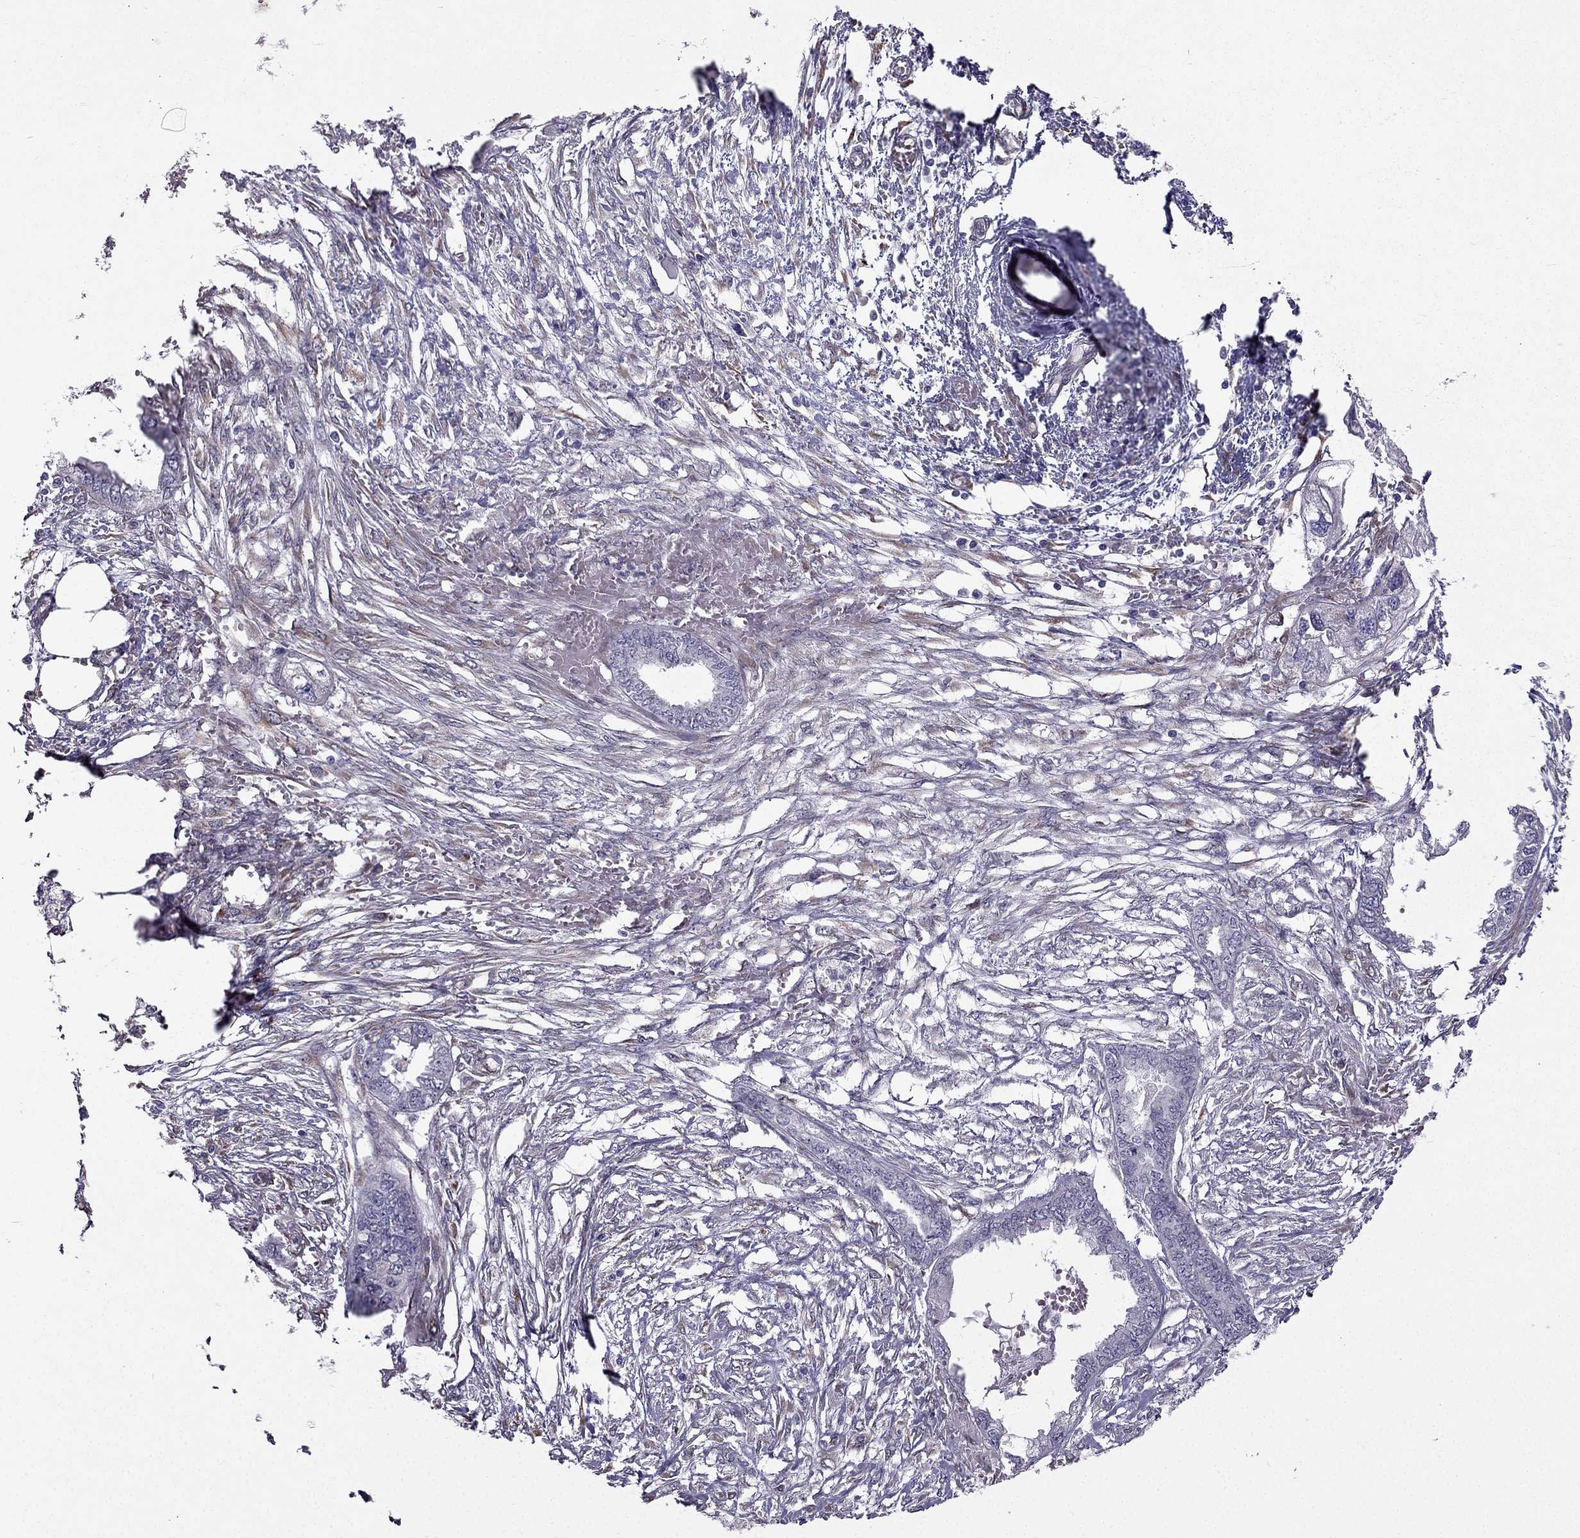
{"staining": {"intensity": "negative", "quantity": "none", "location": "none"}, "tissue": "endometrial cancer", "cell_type": "Tumor cells", "image_type": "cancer", "snomed": [{"axis": "morphology", "description": "Adenocarcinoma, NOS"}, {"axis": "morphology", "description": "Adenocarcinoma, metastatic, NOS"}, {"axis": "topography", "description": "Adipose tissue"}, {"axis": "topography", "description": "Endometrium"}], "caption": "DAB immunohistochemical staining of human metastatic adenocarcinoma (endometrial) reveals no significant staining in tumor cells.", "gene": "IKBIP", "patient": {"sex": "female", "age": 67}}